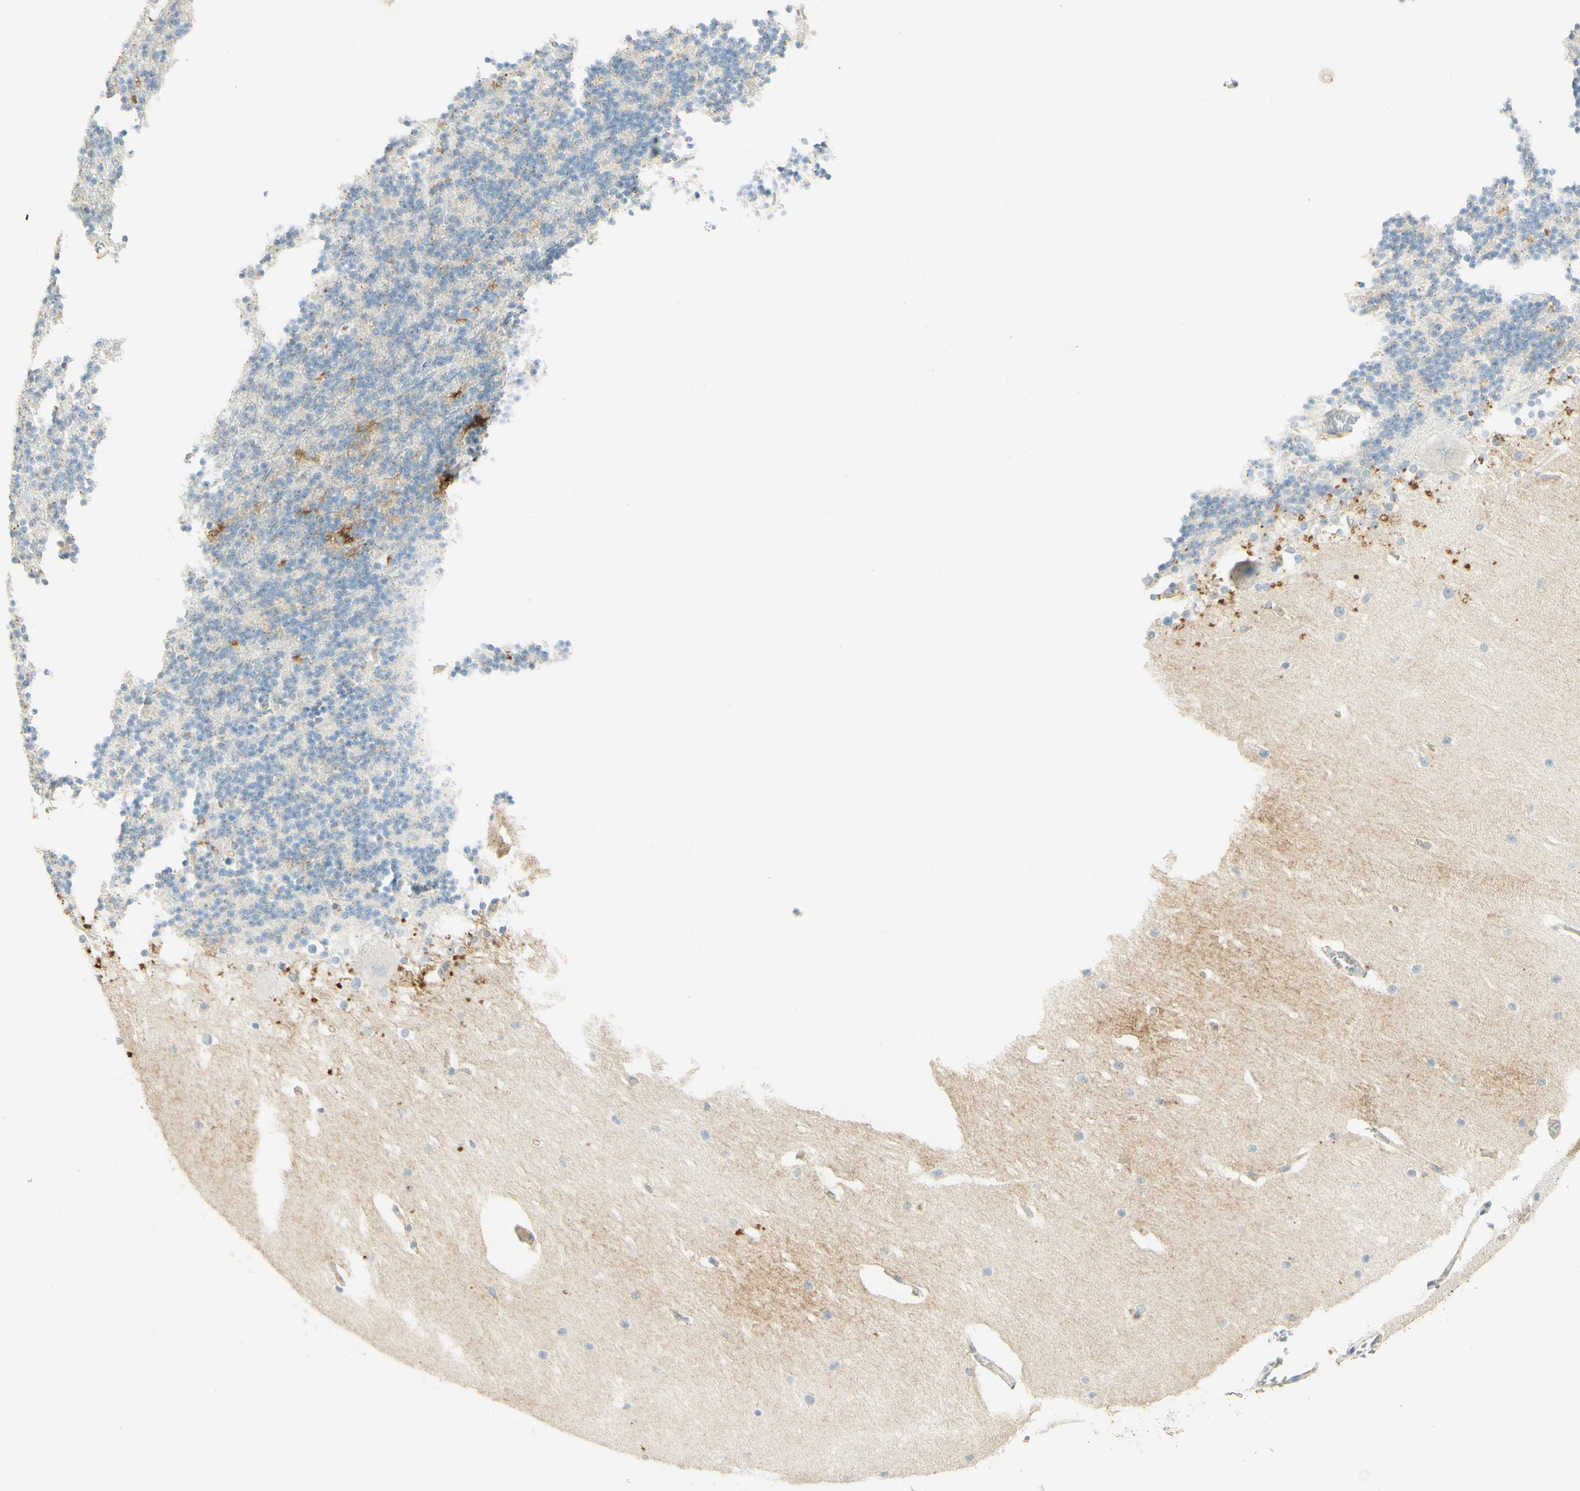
{"staining": {"intensity": "negative", "quantity": "none", "location": "none"}, "tissue": "cerebellum", "cell_type": "Cells in granular layer", "image_type": "normal", "snomed": [{"axis": "morphology", "description": "Normal tissue, NOS"}, {"axis": "topography", "description": "Cerebellum"}], "caption": "DAB immunohistochemical staining of unremarkable human cerebellum shows no significant expression in cells in granular layer. (Immunohistochemistry (ihc), brightfield microscopy, high magnification).", "gene": "TNN", "patient": {"sex": "female", "age": 19}}